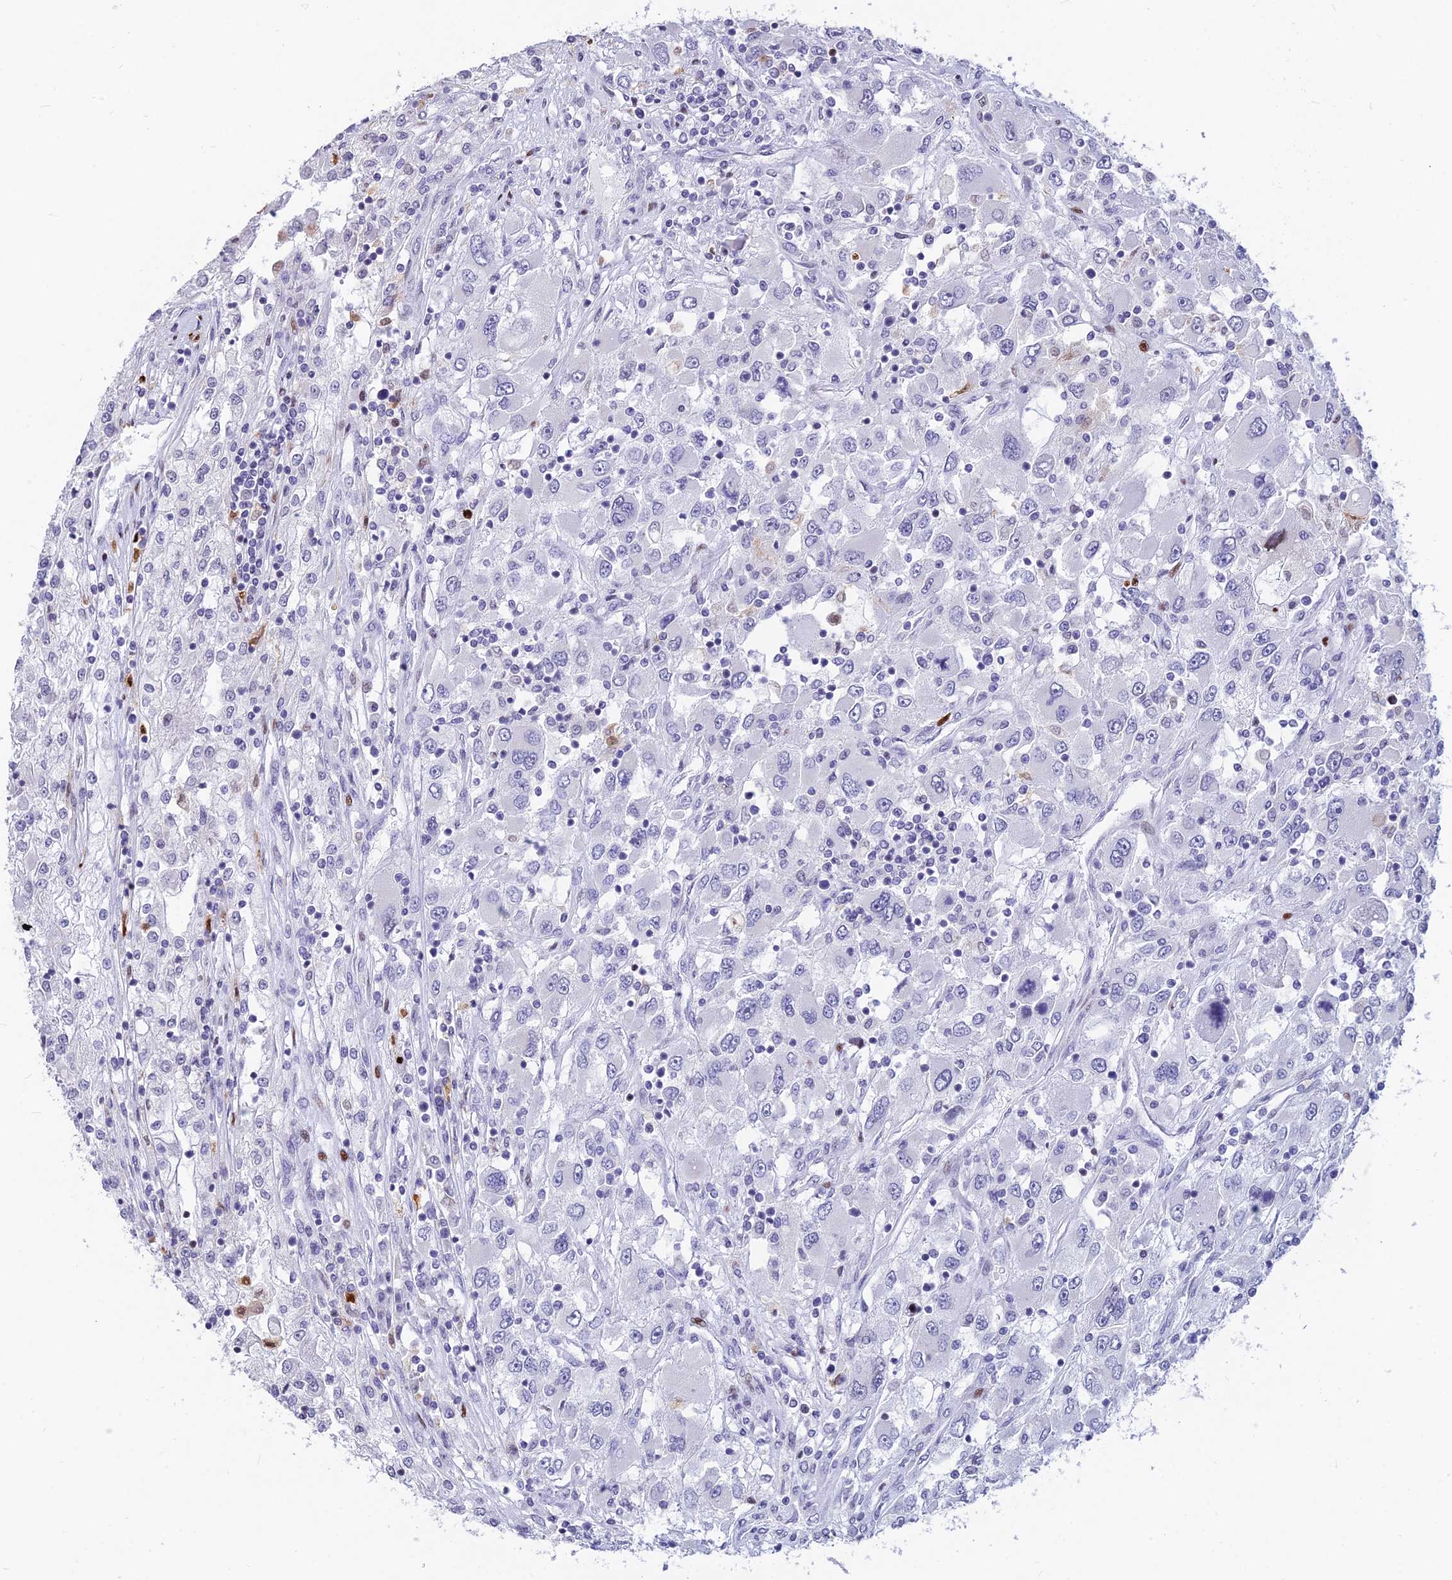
{"staining": {"intensity": "negative", "quantity": "none", "location": "none"}, "tissue": "renal cancer", "cell_type": "Tumor cells", "image_type": "cancer", "snomed": [{"axis": "morphology", "description": "Adenocarcinoma, NOS"}, {"axis": "topography", "description": "Kidney"}], "caption": "Tumor cells show no significant protein positivity in renal cancer (adenocarcinoma). The staining is performed using DAB brown chromogen with nuclei counter-stained in using hematoxylin.", "gene": "PRPS1", "patient": {"sex": "female", "age": 52}}